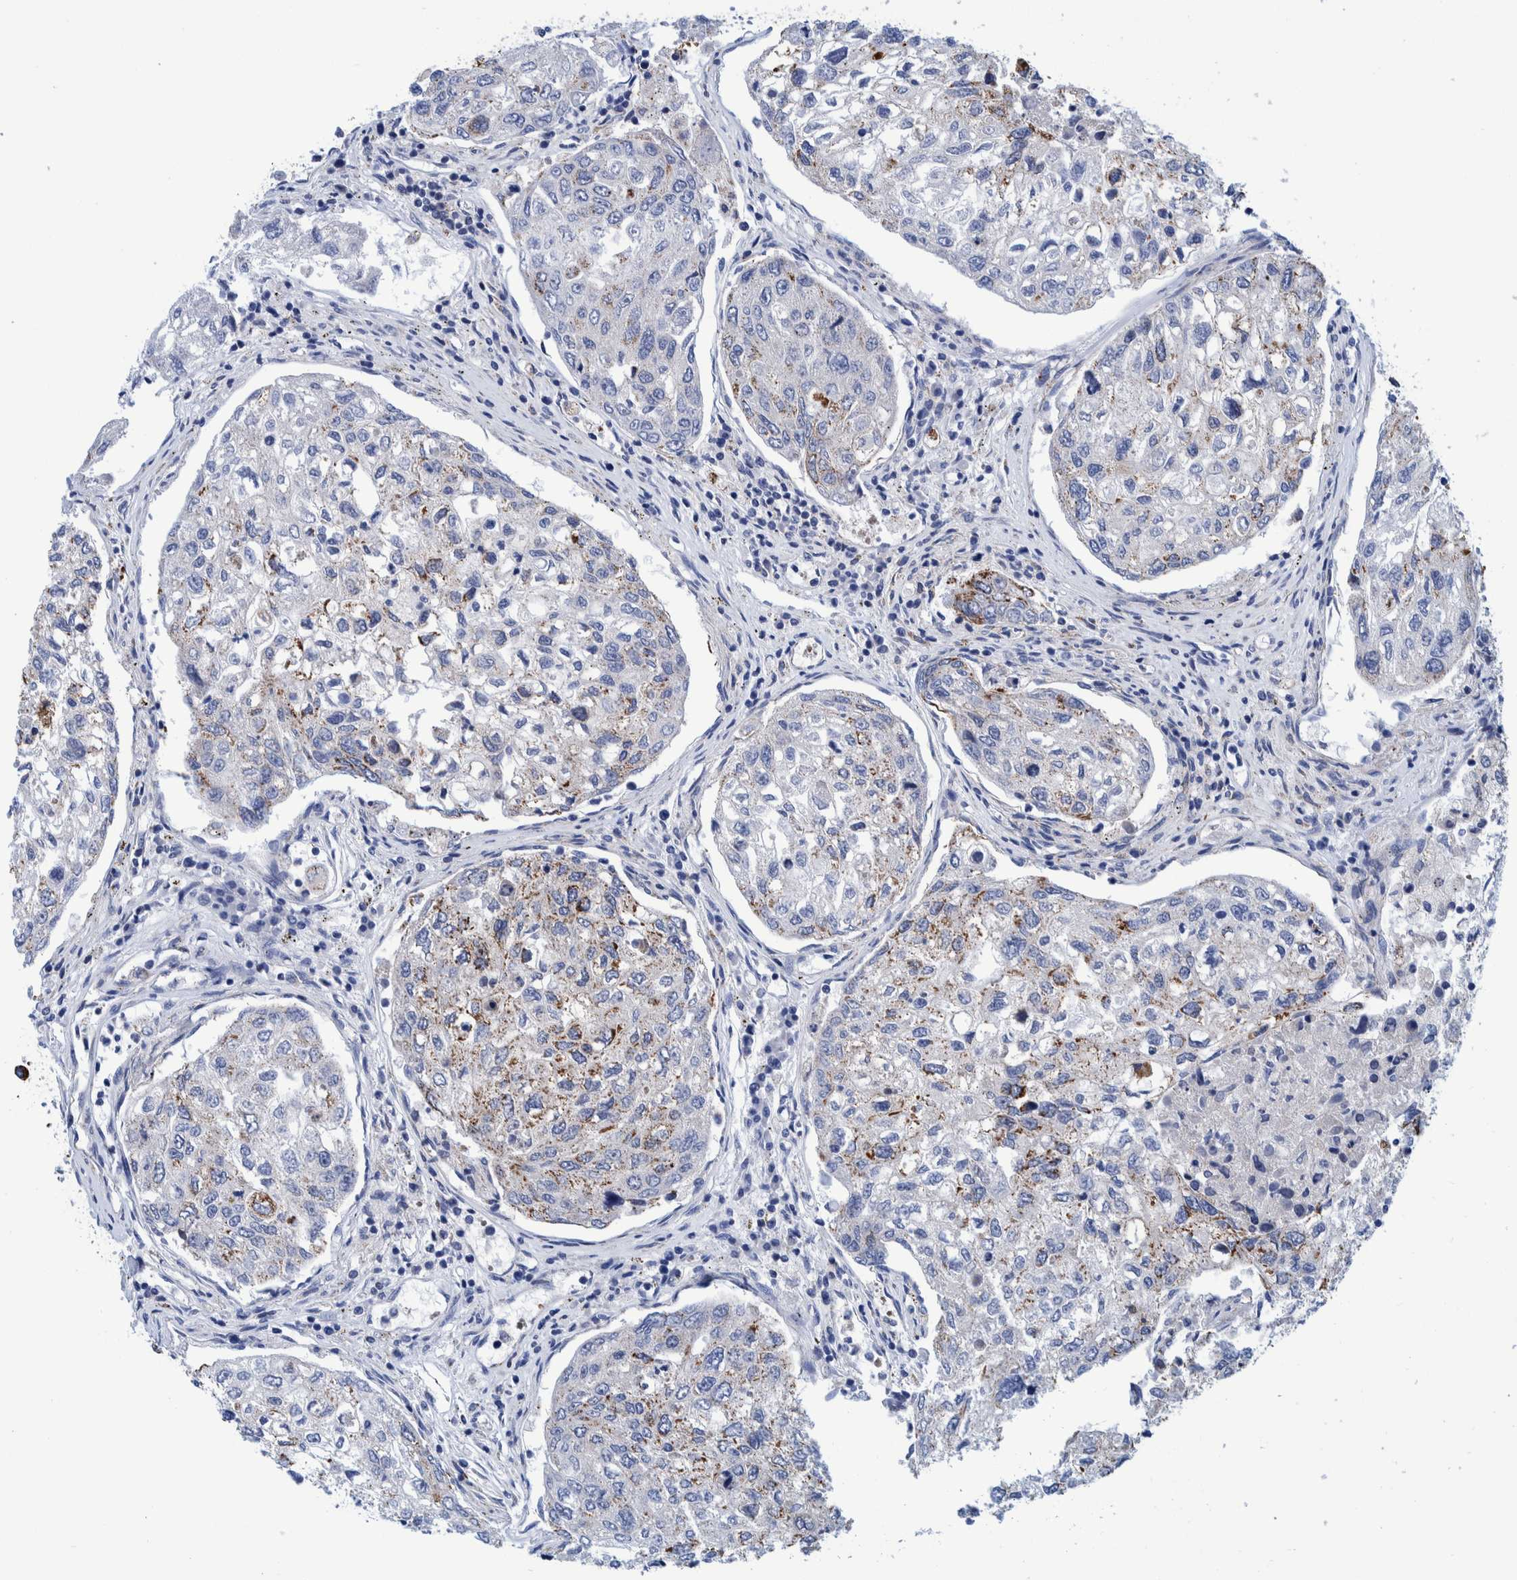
{"staining": {"intensity": "moderate", "quantity": "<25%", "location": "cytoplasmic/membranous"}, "tissue": "urothelial cancer", "cell_type": "Tumor cells", "image_type": "cancer", "snomed": [{"axis": "morphology", "description": "Urothelial carcinoma, High grade"}, {"axis": "topography", "description": "Lymph node"}, {"axis": "topography", "description": "Urinary bladder"}], "caption": "DAB (3,3'-diaminobenzidine) immunohistochemical staining of human urothelial cancer demonstrates moderate cytoplasmic/membranous protein expression in about <25% of tumor cells.", "gene": "BZW2", "patient": {"sex": "male", "age": 51}}